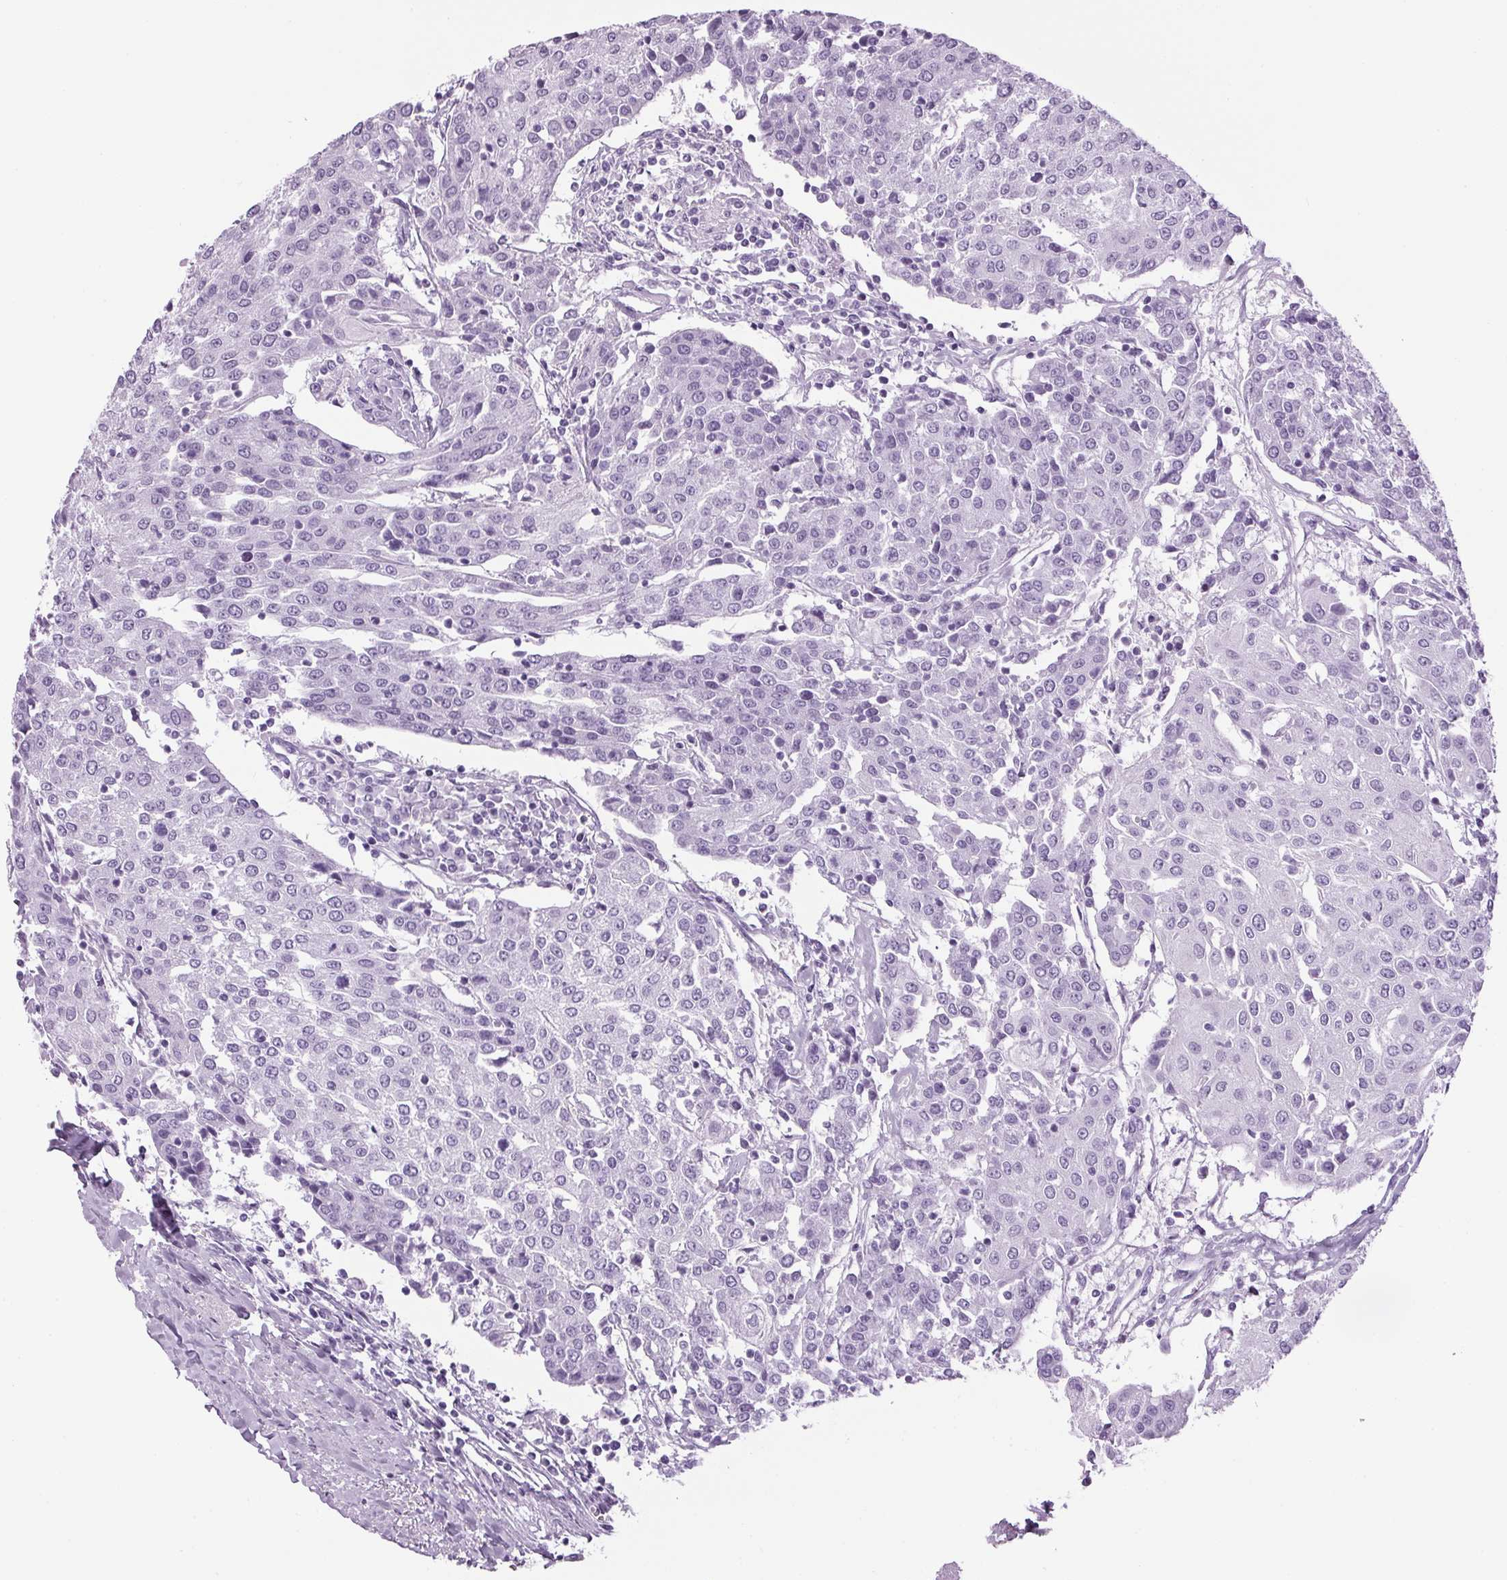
{"staining": {"intensity": "negative", "quantity": "none", "location": "none"}, "tissue": "urothelial cancer", "cell_type": "Tumor cells", "image_type": "cancer", "snomed": [{"axis": "morphology", "description": "Urothelial carcinoma, High grade"}, {"axis": "topography", "description": "Urinary bladder"}], "caption": "Tumor cells are negative for protein expression in human urothelial cancer. The staining is performed using DAB (3,3'-diaminobenzidine) brown chromogen with nuclei counter-stained in using hematoxylin.", "gene": "PPP1R1A", "patient": {"sex": "female", "age": 85}}